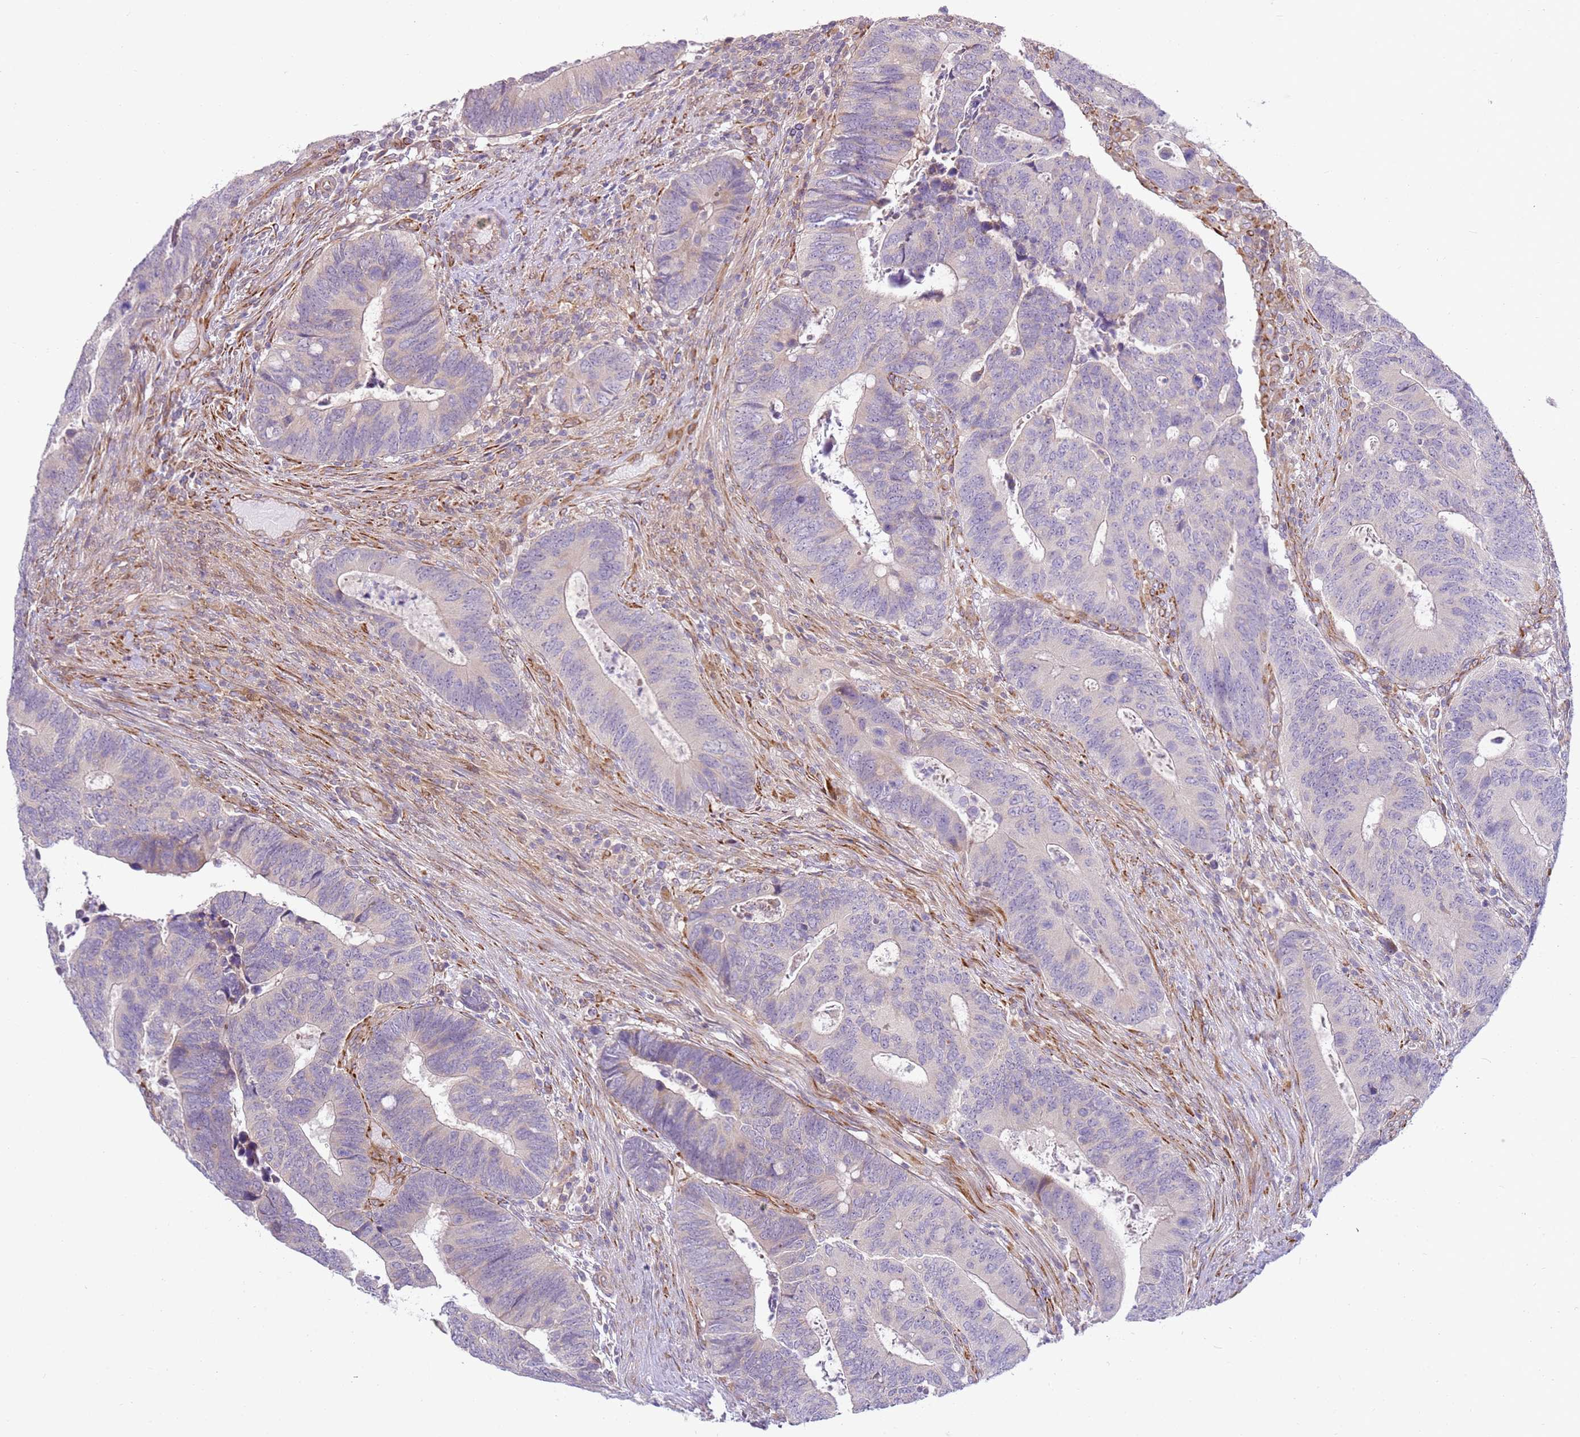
{"staining": {"intensity": "negative", "quantity": "none", "location": "none"}, "tissue": "colorectal cancer", "cell_type": "Tumor cells", "image_type": "cancer", "snomed": [{"axis": "morphology", "description": "Adenocarcinoma, NOS"}, {"axis": "topography", "description": "Colon"}], "caption": "High power microscopy photomicrograph of an immunohistochemistry histopathology image of colorectal adenocarcinoma, revealing no significant positivity in tumor cells.", "gene": "GRAP", "patient": {"sex": "male", "age": 87}}